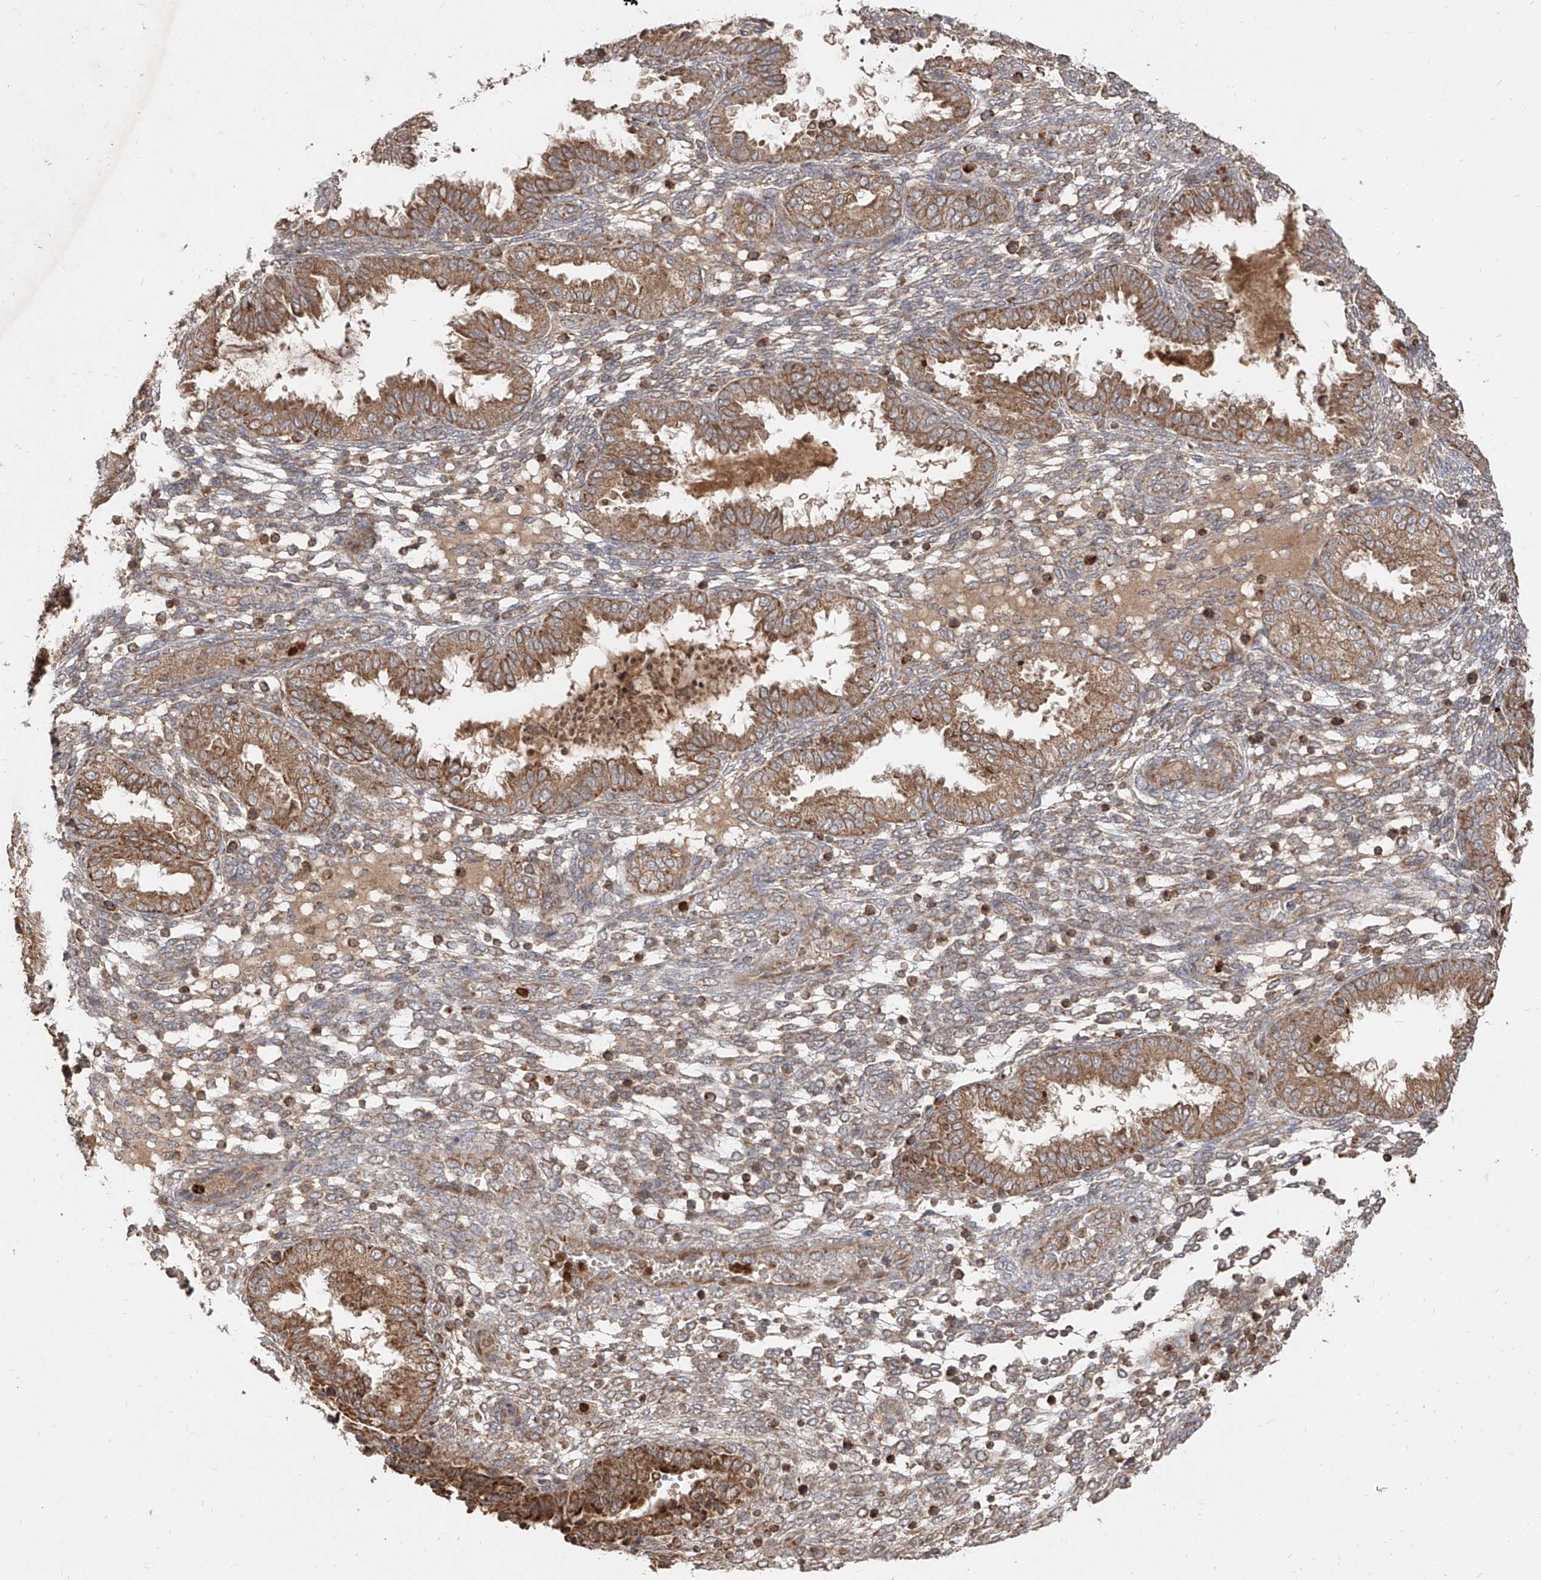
{"staining": {"intensity": "weak", "quantity": ">75%", "location": "cytoplasmic/membranous"}, "tissue": "endometrium", "cell_type": "Cells in endometrial stroma", "image_type": "normal", "snomed": [{"axis": "morphology", "description": "Normal tissue, NOS"}, {"axis": "topography", "description": "Endometrium"}], "caption": "IHC image of benign endometrium: human endometrium stained using immunohistochemistry (IHC) displays low levels of weak protein expression localized specifically in the cytoplasmic/membranous of cells in endometrial stroma, appearing as a cytoplasmic/membranous brown color.", "gene": "AIM2", "patient": {"sex": "female", "age": 33}}